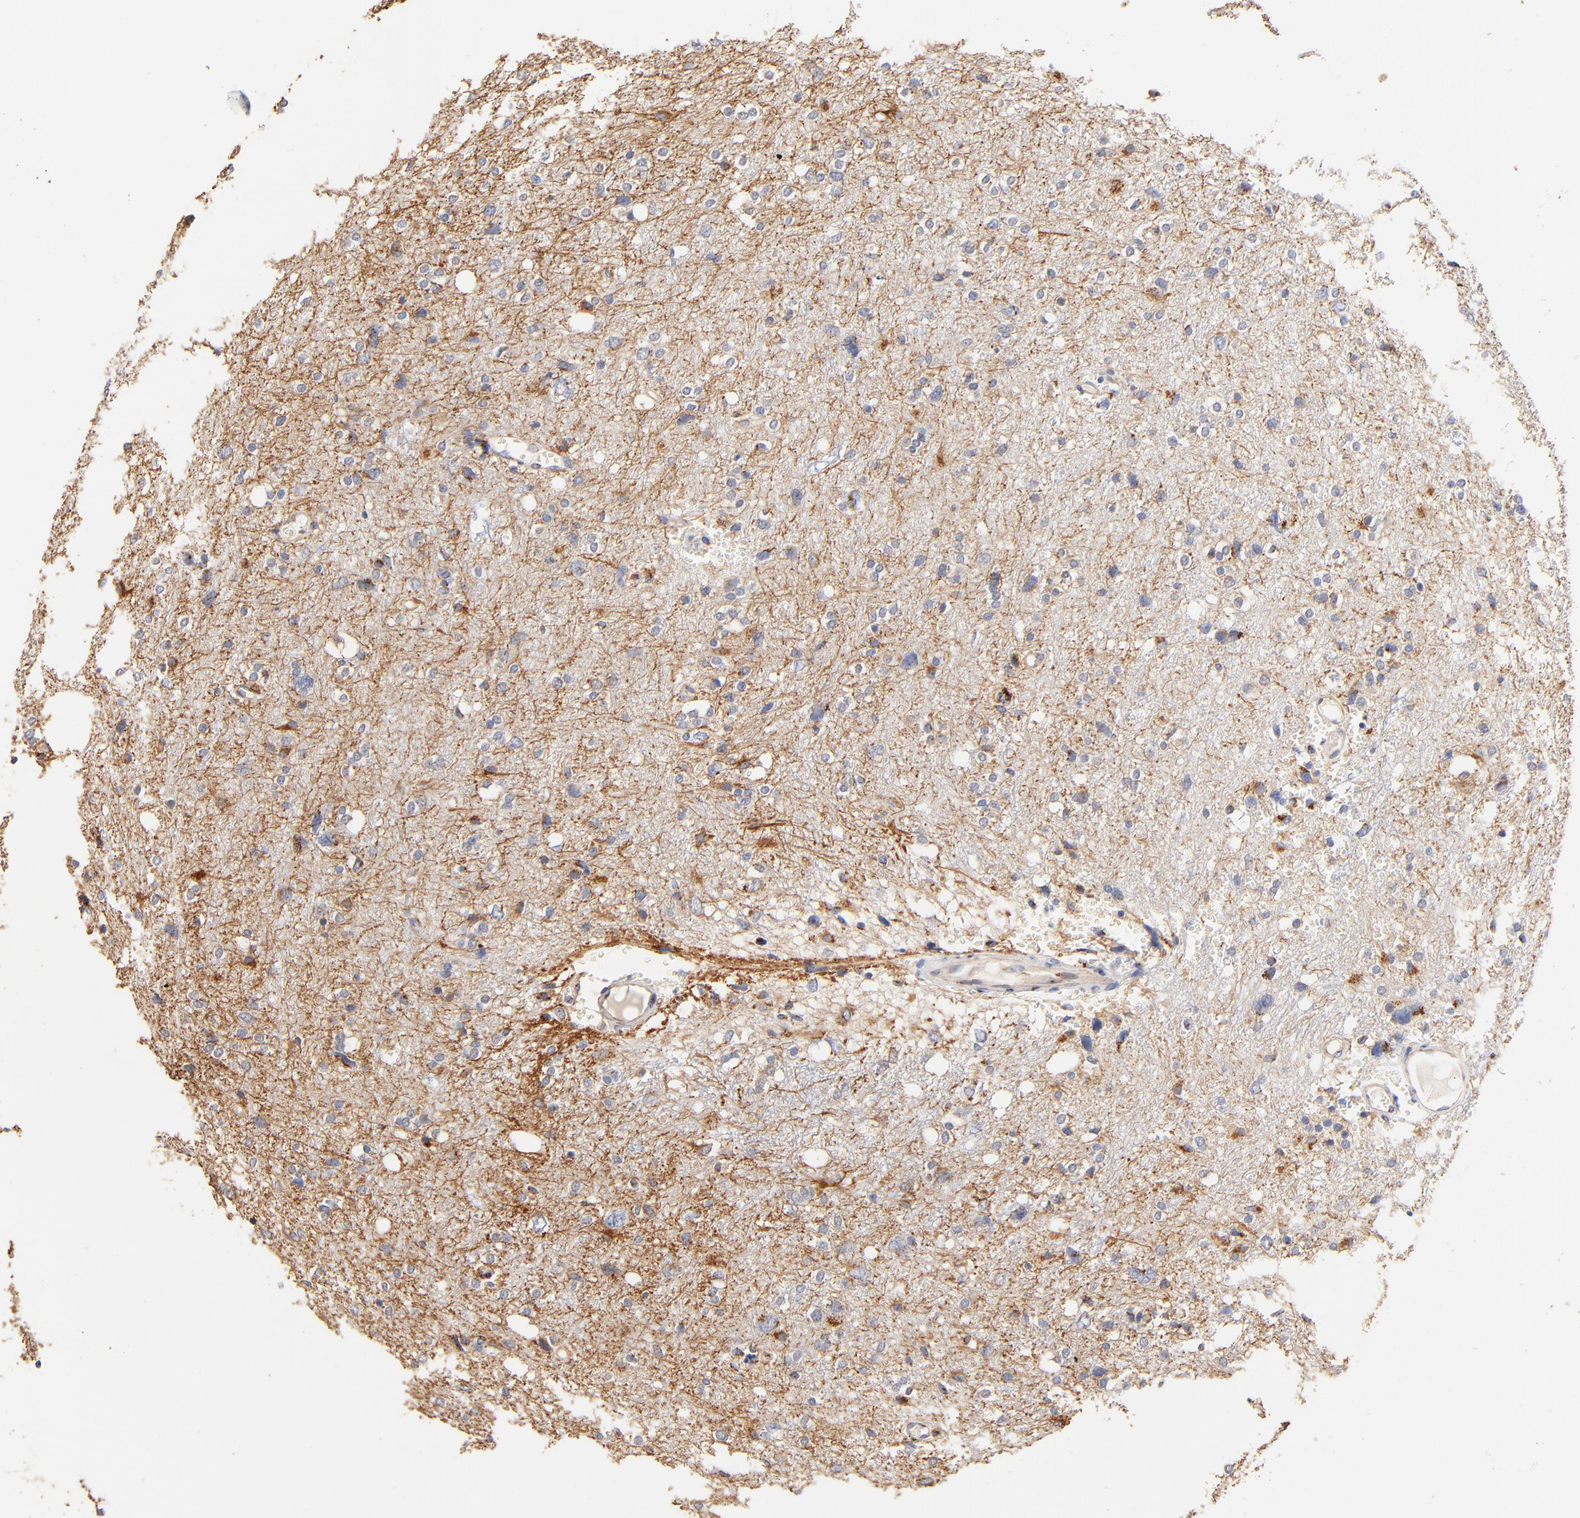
{"staining": {"intensity": "moderate", "quantity": "<25%", "location": "cytoplasmic/membranous"}, "tissue": "glioma", "cell_type": "Tumor cells", "image_type": "cancer", "snomed": [{"axis": "morphology", "description": "Glioma, malignant, High grade"}, {"axis": "topography", "description": "Brain"}], "caption": "Brown immunohistochemical staining in human high-grade glioma (malignant) exhibits moderate cytoplasmic/membranous staining in about <25% of tumor cells.", "gene": "FMNL3", "patient": {"sex": "female", "age": 59}}